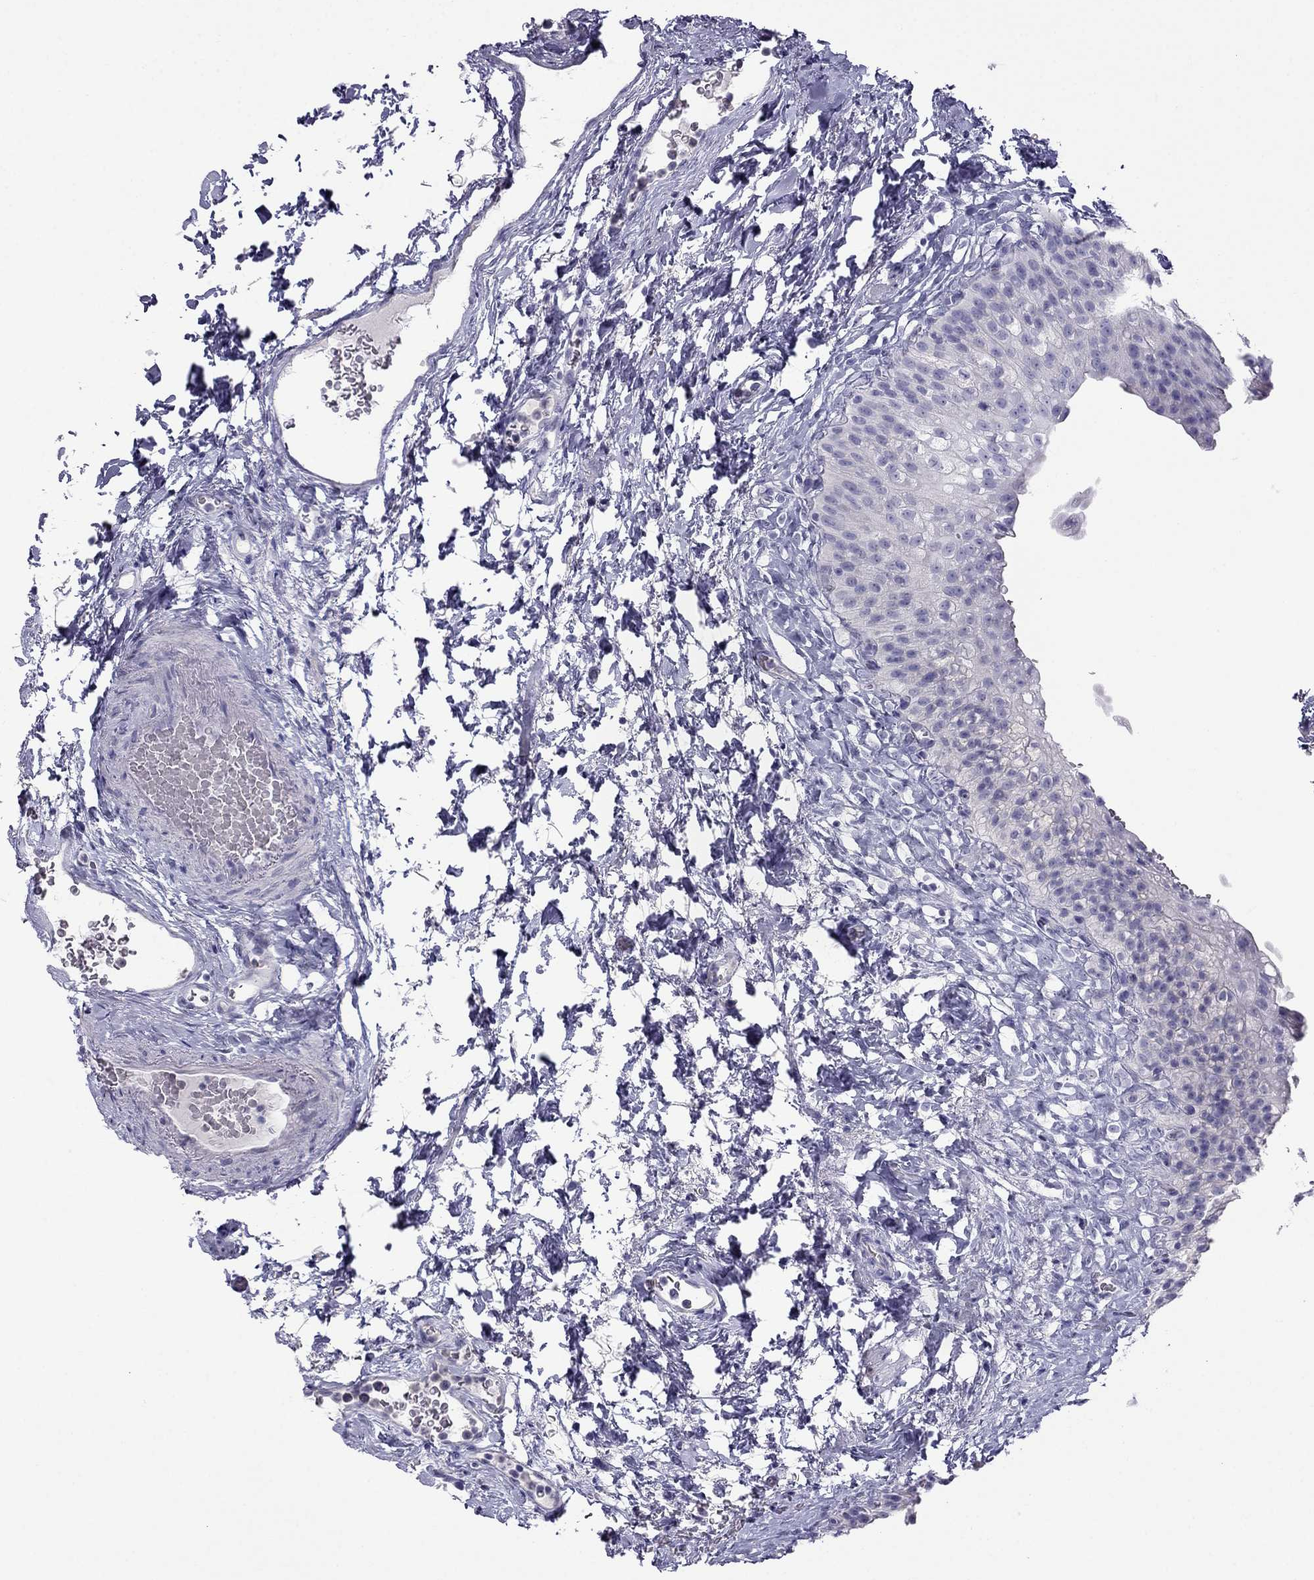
{"staining": {"intensity": "negative", "quantity": "none", "location": "none"}, "tissue": "urinary bladder", "cell_type": "Urothelial cells", "image_type": "normal", "snomed": [{"axis": "morphology", "description": "Normal tissue, NOS"}, {"axis": "topography", "description": "Urinary bladder"}], "caption": "The image exhibits no staining of urothelial cells in normal urinary bladder.", "gene": "ERC2", "patient": {"sex": "male", "age": 76}}